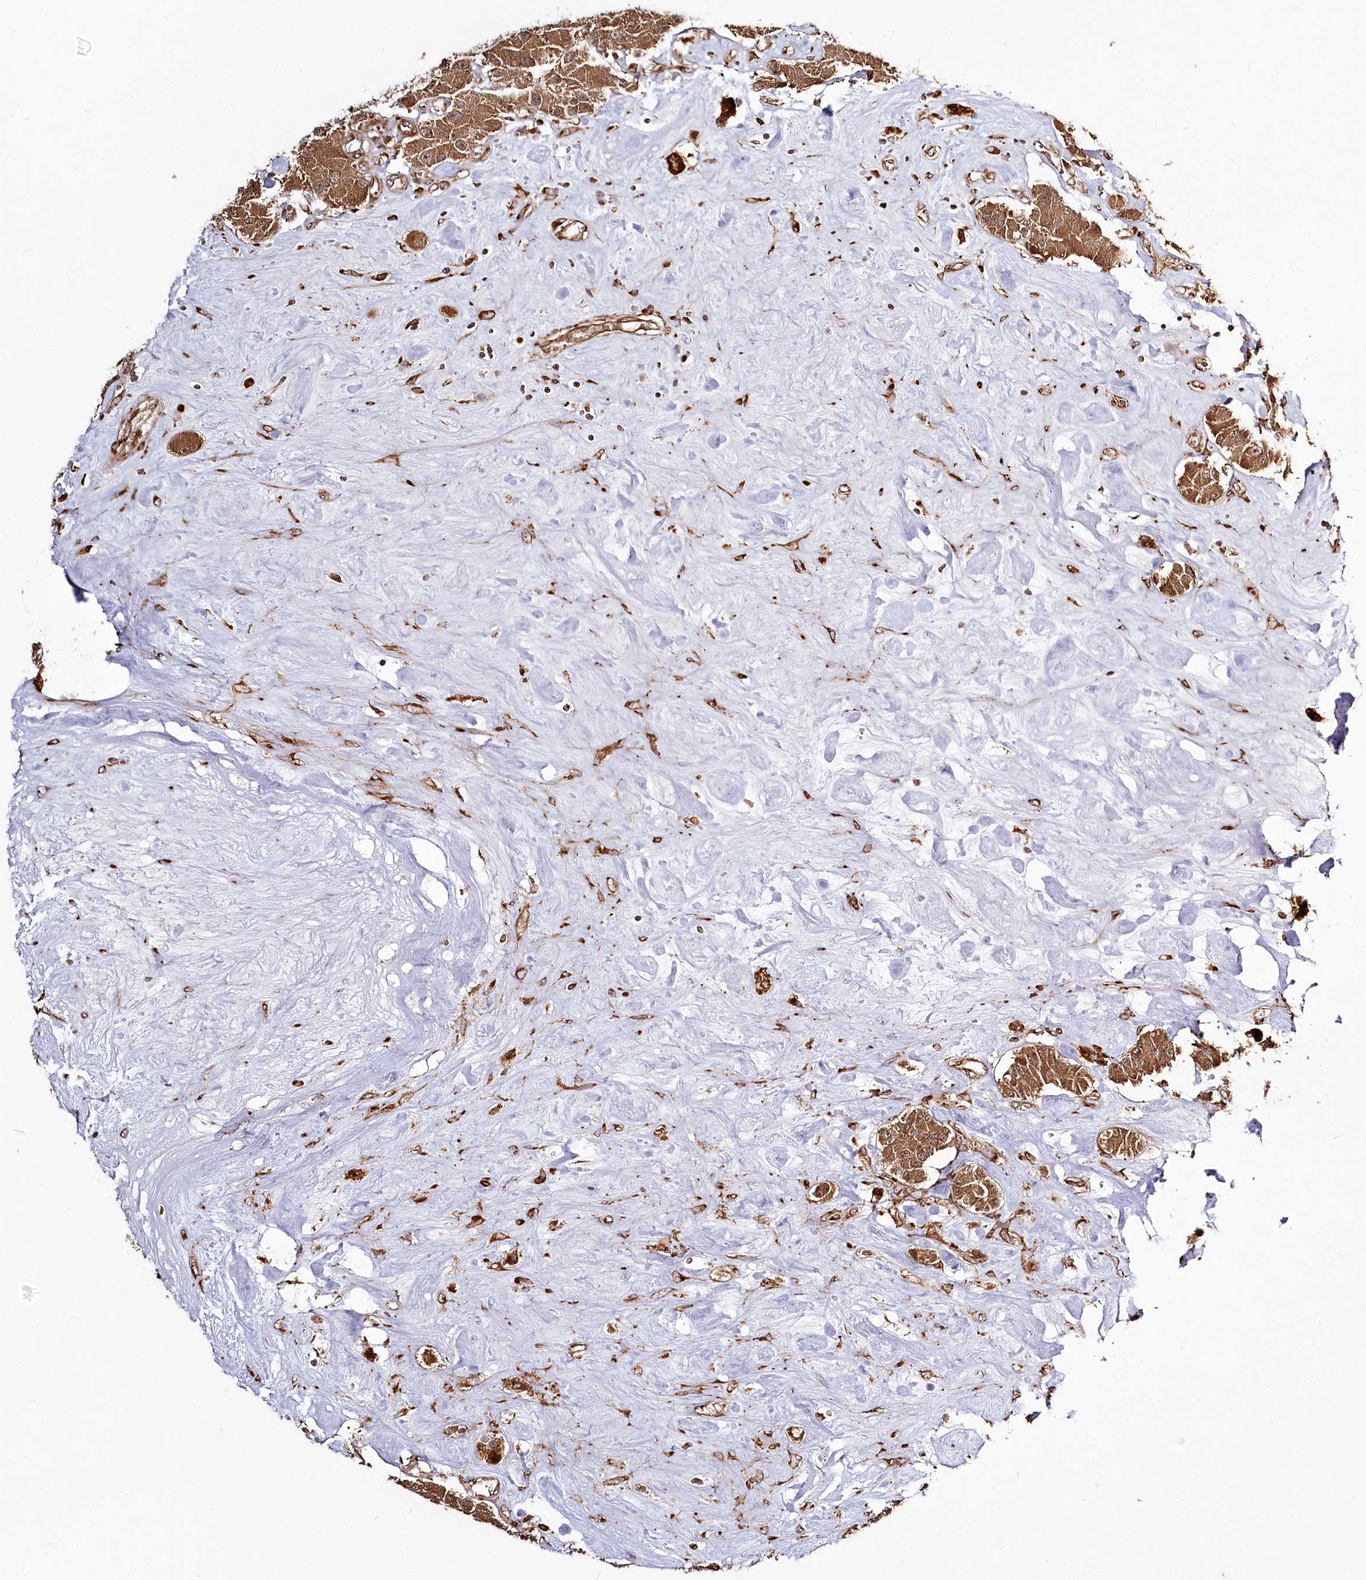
{"staining": {"intensity": "moderate", "quantity": ">75%", "location": "cytoplasmic/membranous,nuclear"}, "tissue": "carcinoid", "cell_type": "Tumor cells", "image_type": "cancer", "snomed": [{"axis": "morphology", "description": "Carcinoid, malignant, NOS"}, {"axis": "topography", "description": "Pancreas"}], "caption": "Malignant carcinoid stained with a protein marker demonstrates moderate staining in tumor cells.", "gene": "FAM13A", "patient": {"sex": "male", "age": 41}}